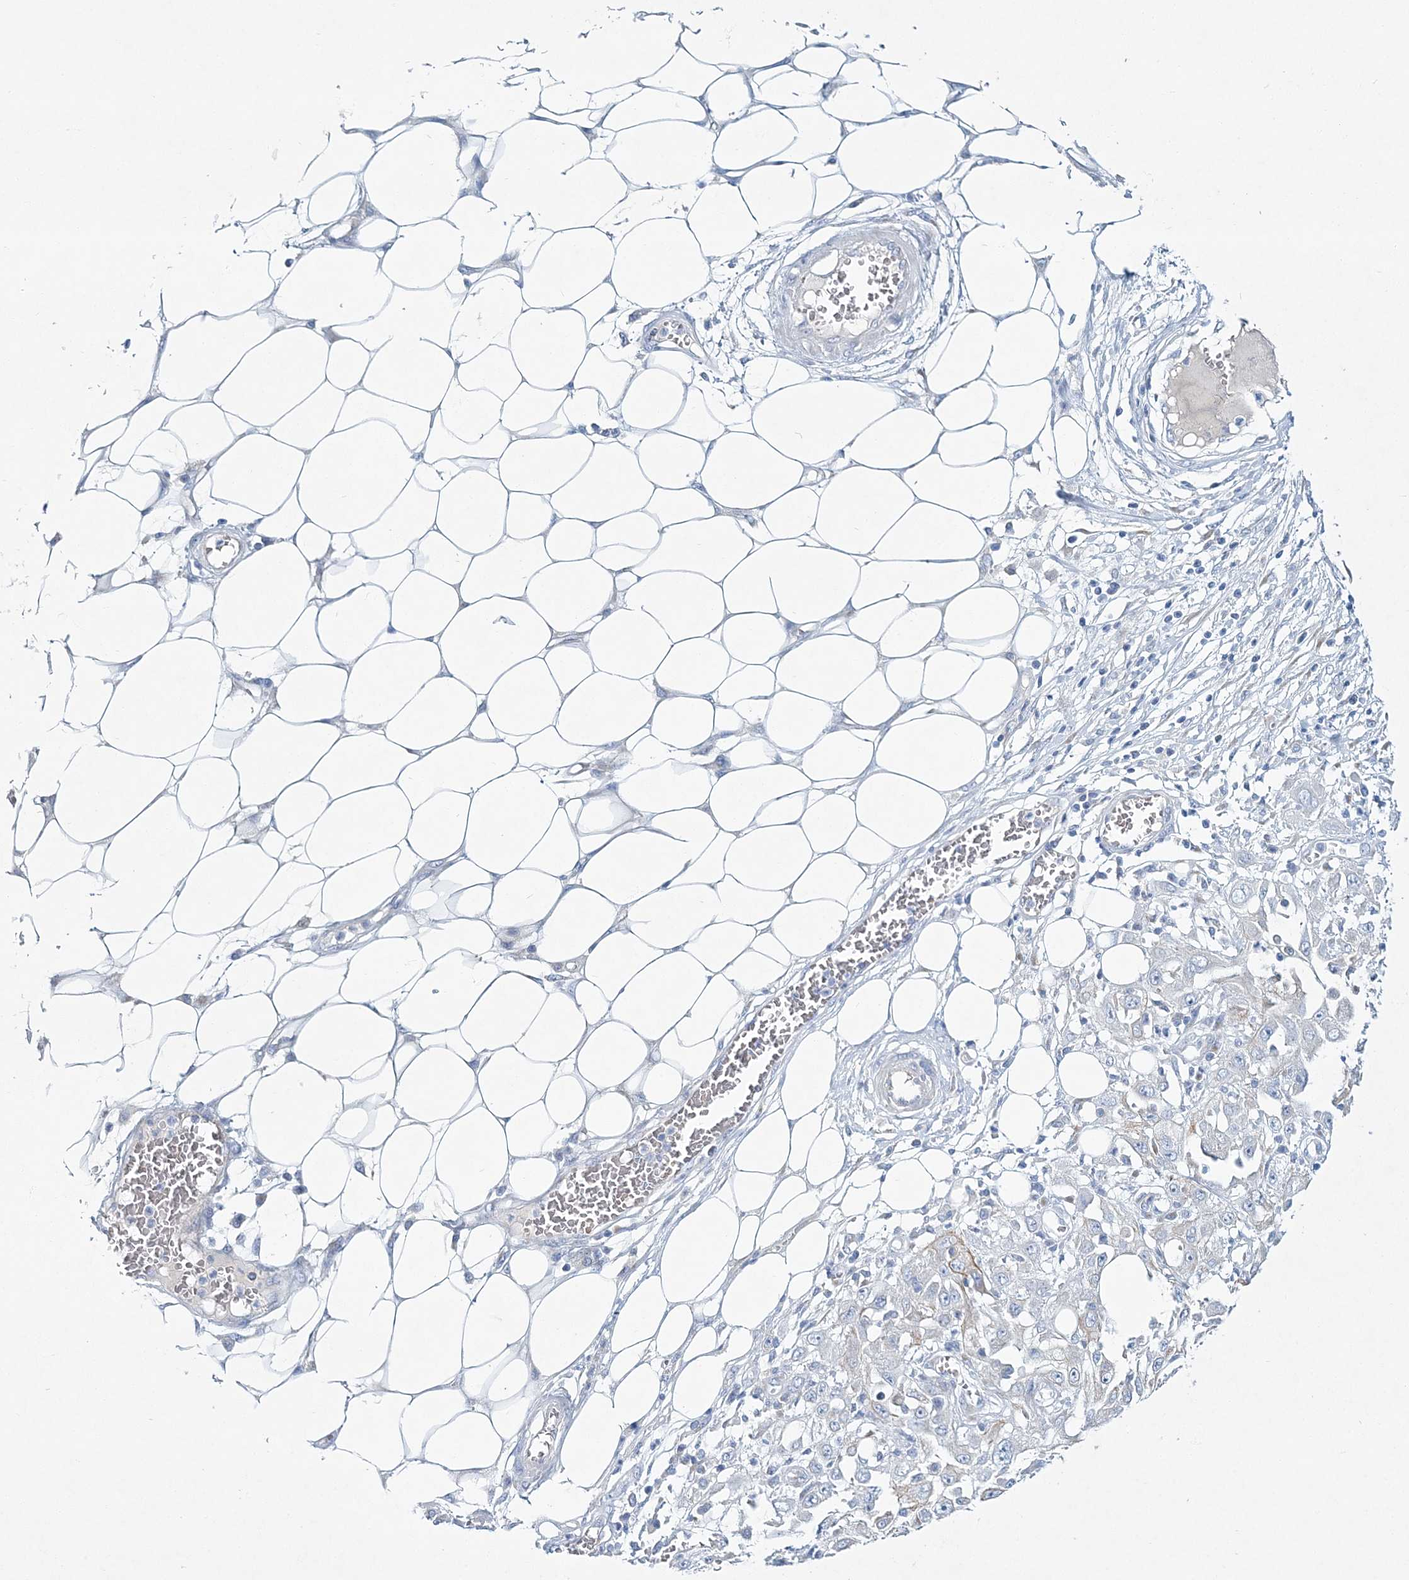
{"staining": {"intensity": "weak", "quantity": "<25%", "location": "cytoplasmic/membranous"}, "tissue": "skin cancer", "cell_type": "Tumor cells", "image_type": "cancer", "snomed": [{"axis": "morphology", "description": "Squamous cell carcinoma, NOS"}, {"axis": "morphology", "description": "Squamous cell carcinoma, metastatic, NOS"}, {"axis": "topography", "description": "Skin"}, {"axis": "topography", "description": "Lymph node"}], "caption": "Photomicrograph shows no protein positivity in tumor cells of squamous cell carcinoma (skin) tissue.", "gene": "ADGRL1", "patient": {"sex": "male", "age": 75}}